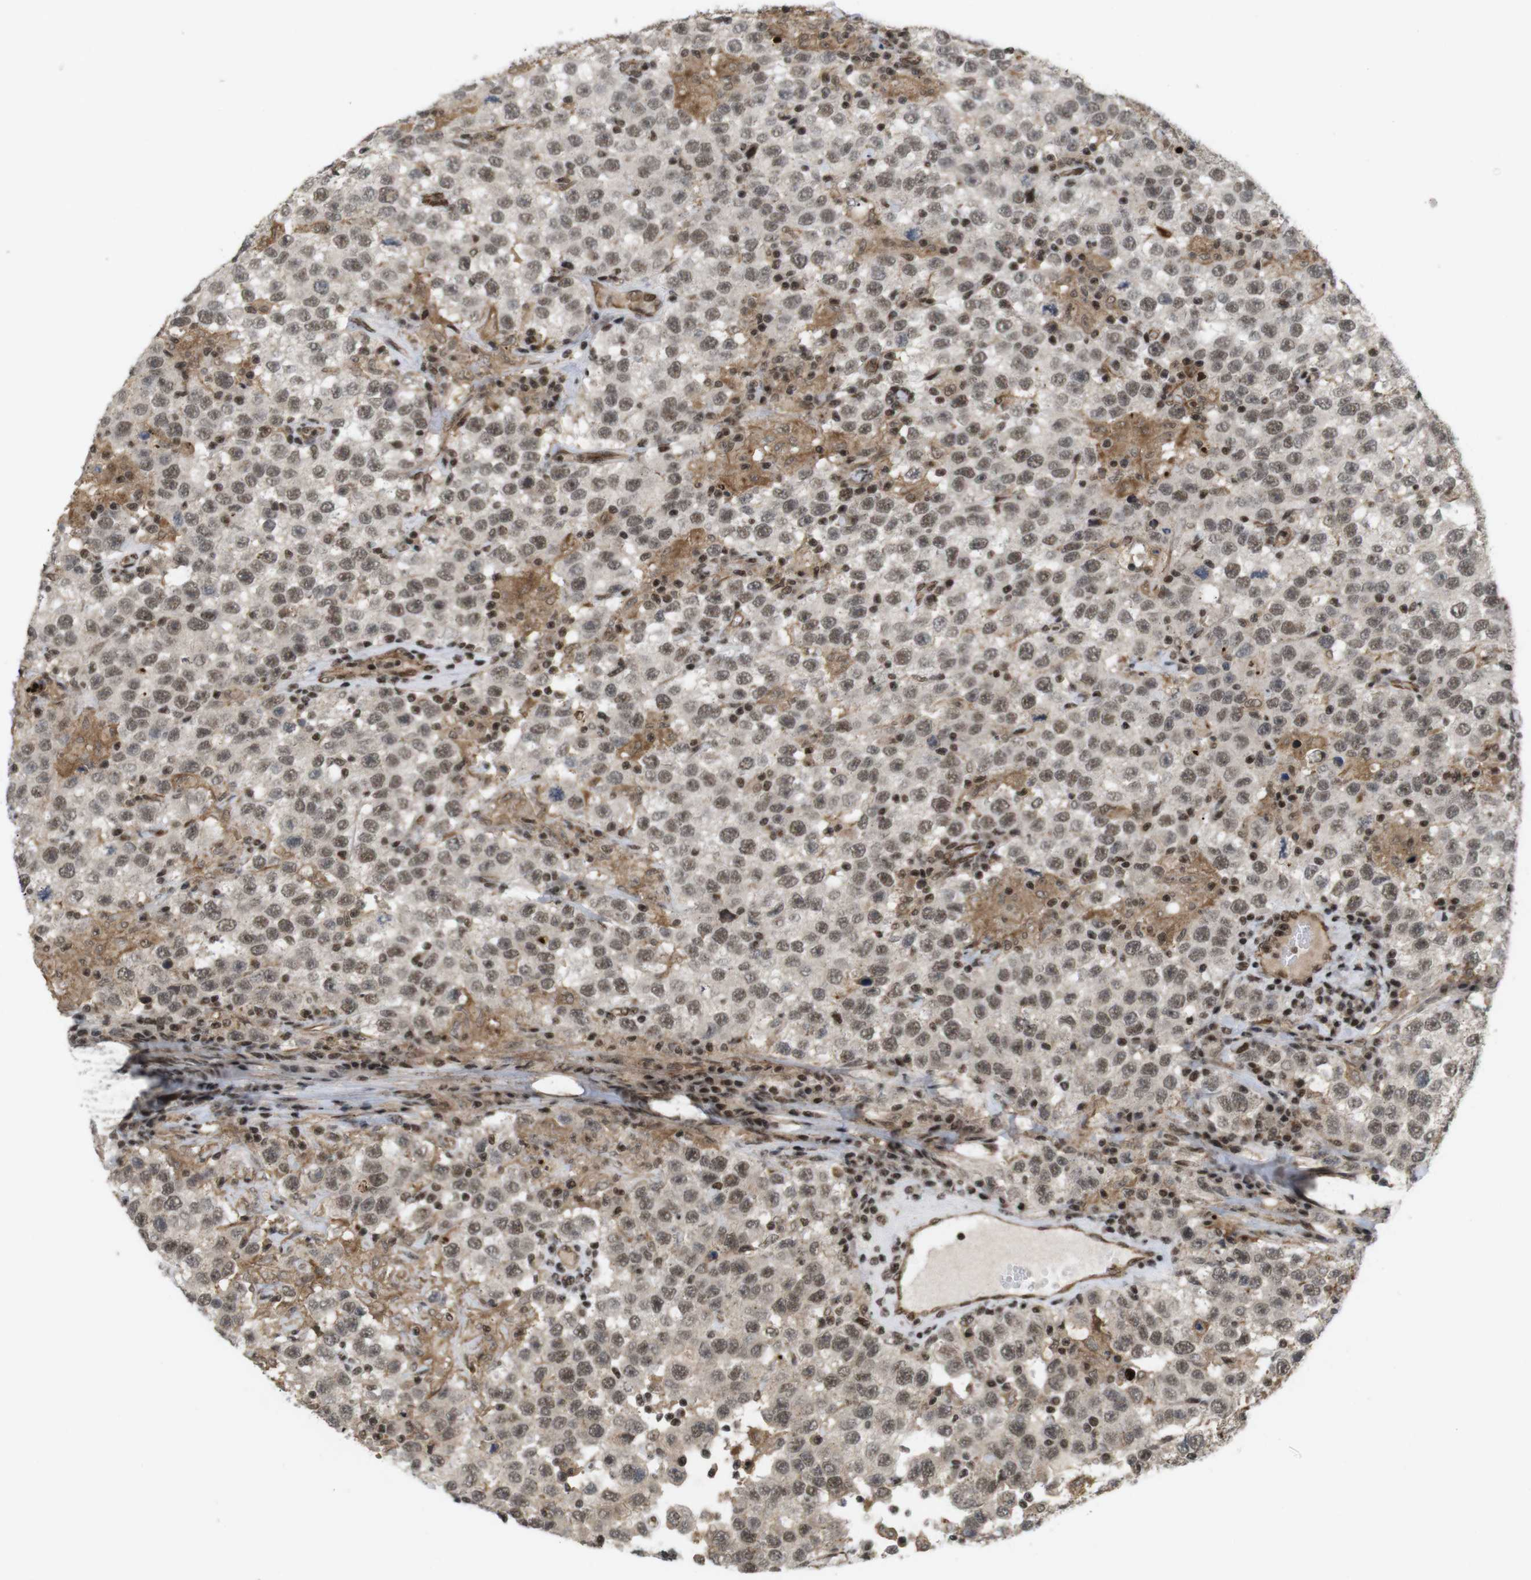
{"staining": {"intensity": "moderate", "quantity": ">75%", "location": "nuclear"}, "tissue": "testis cancer", "cell_type": "Tumor cells", "image_type": "cancer", "snomed": [{"axis": "morphology", "description": "Seminoma, NOS"}, {"axis": "topography", "description": "Testis"}], "caption": "The photomicrograph displays immunohistochemical staining of seminoma (testis). There is moderate nuclear staining is appreciated in approximately >75% of tumor cells.", "gene": "SP2", "patient": {"sex": "male", "age": 41}}